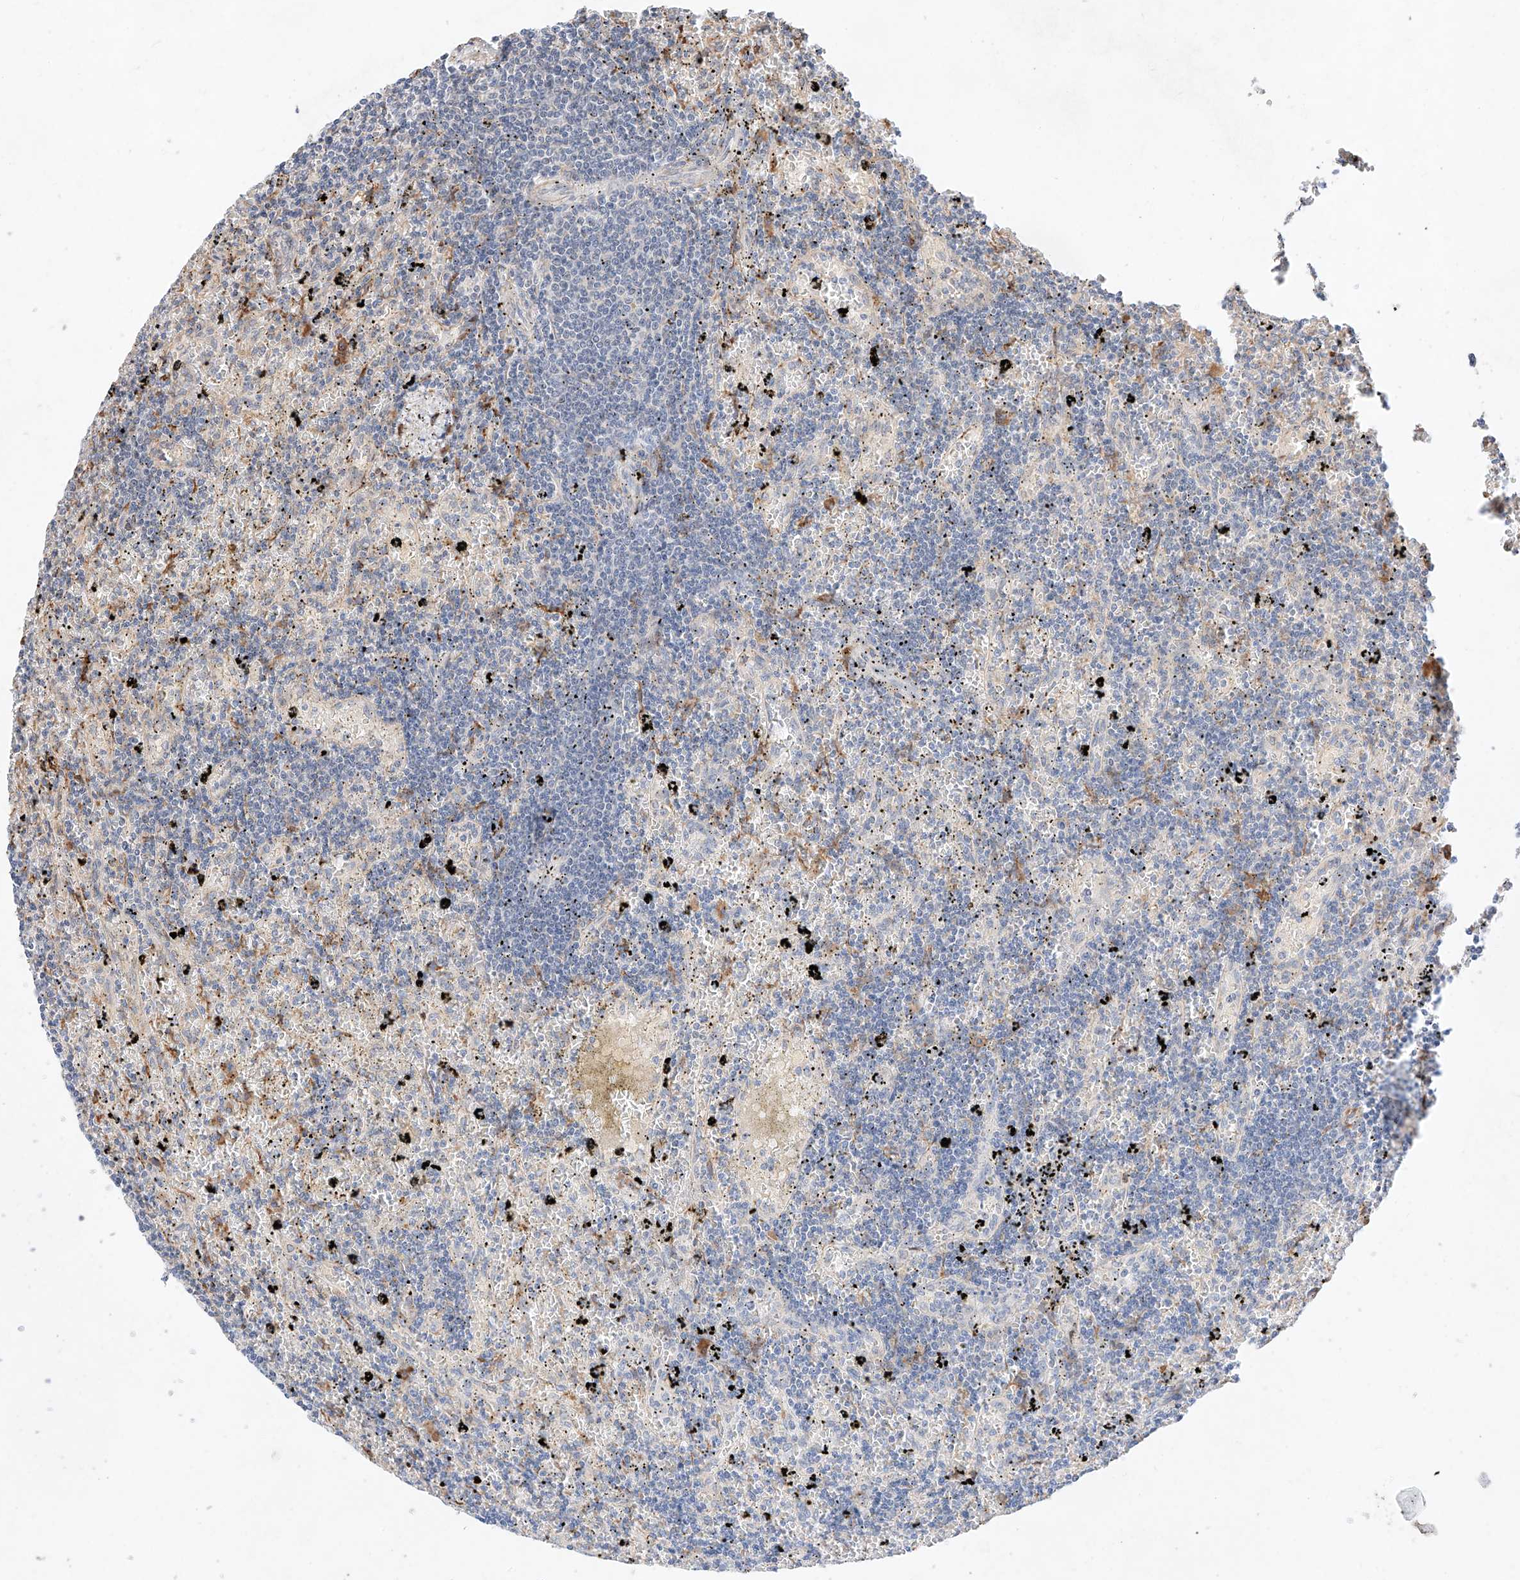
{"staining": {"intensity": "negative", "quantity": "none", "location": "none"}, "tissue": "lymphoma", "cell_type": "Tumor cells", "image_type": "cancer", "snomed": [{"axis": "morphology", "description": "Malignant lymphoma, non-Hodgkin's type, Low grade"}, {"axis": "topography", "description": "Spleen"}], "caption": "Immunohistochemistry photomicrograph of human low-grade malignant lymphoma, non-Hodgkin's type stained for a protein (brown), which reveals no positivity in tumor cells.", "gene": "ATP9B", "patient": {"sex": "male", "age": 76}}